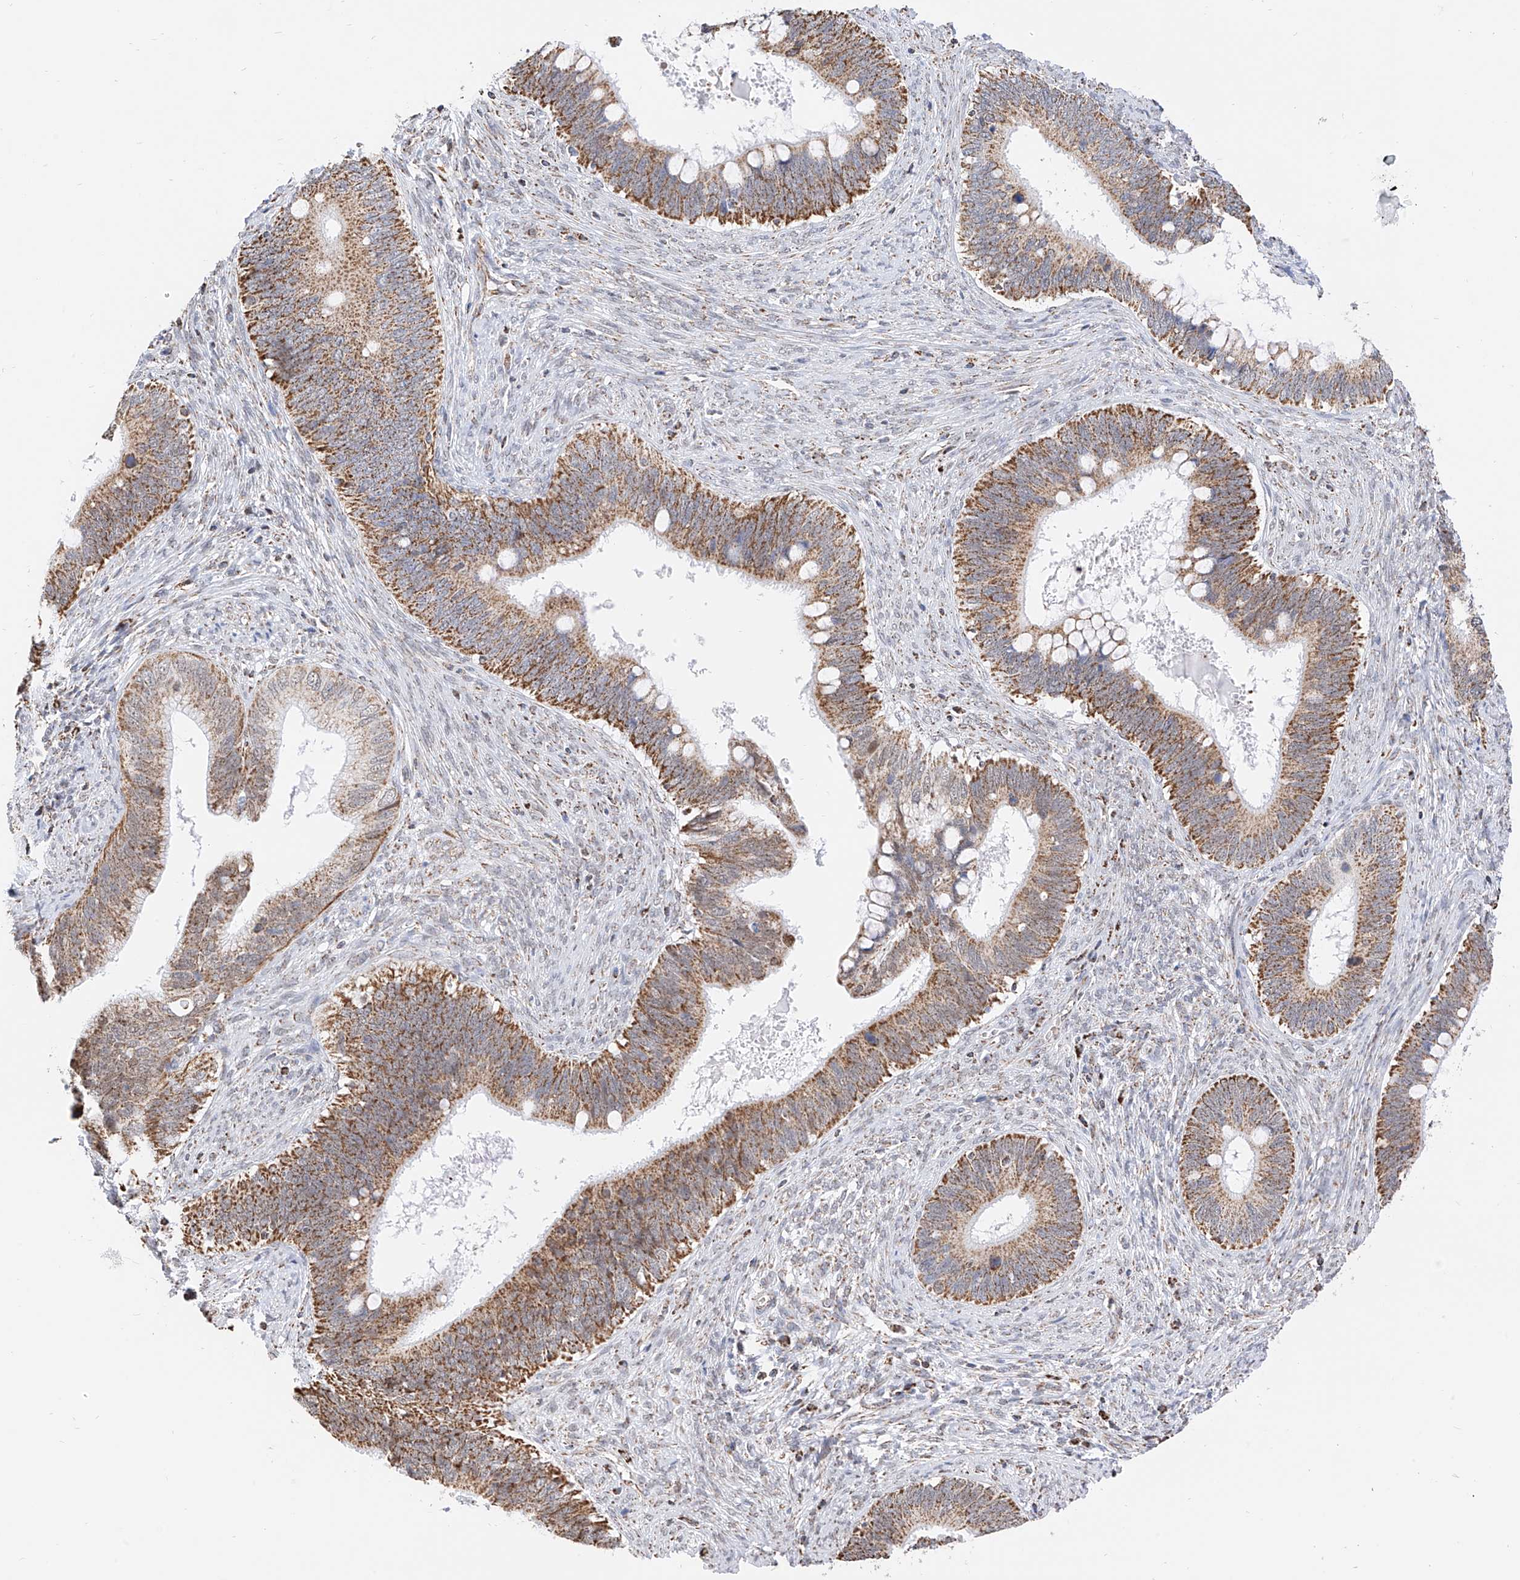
{"staining": {"intensity": "moderate", "quantity": ">75%", "location": "cytoplasmic/membranous"}, "tissue": "cervical cancer", "cell_type": "Tumor cells", "image_type": "cancer", "snomed": [{"axis": "morphology", "description": "Adenocarcinoma, NOS"}, {"axis": "topography", "description": "Cervix"}], "caption": "Human adenocarcinoma (cervical) stained for a protein (brown) shows moderate cytoplasmic/membranous positive positivity in about >75% of tumor cells.", "gene": "NALCN", "patient": {"sex": "female", "age": 42}}